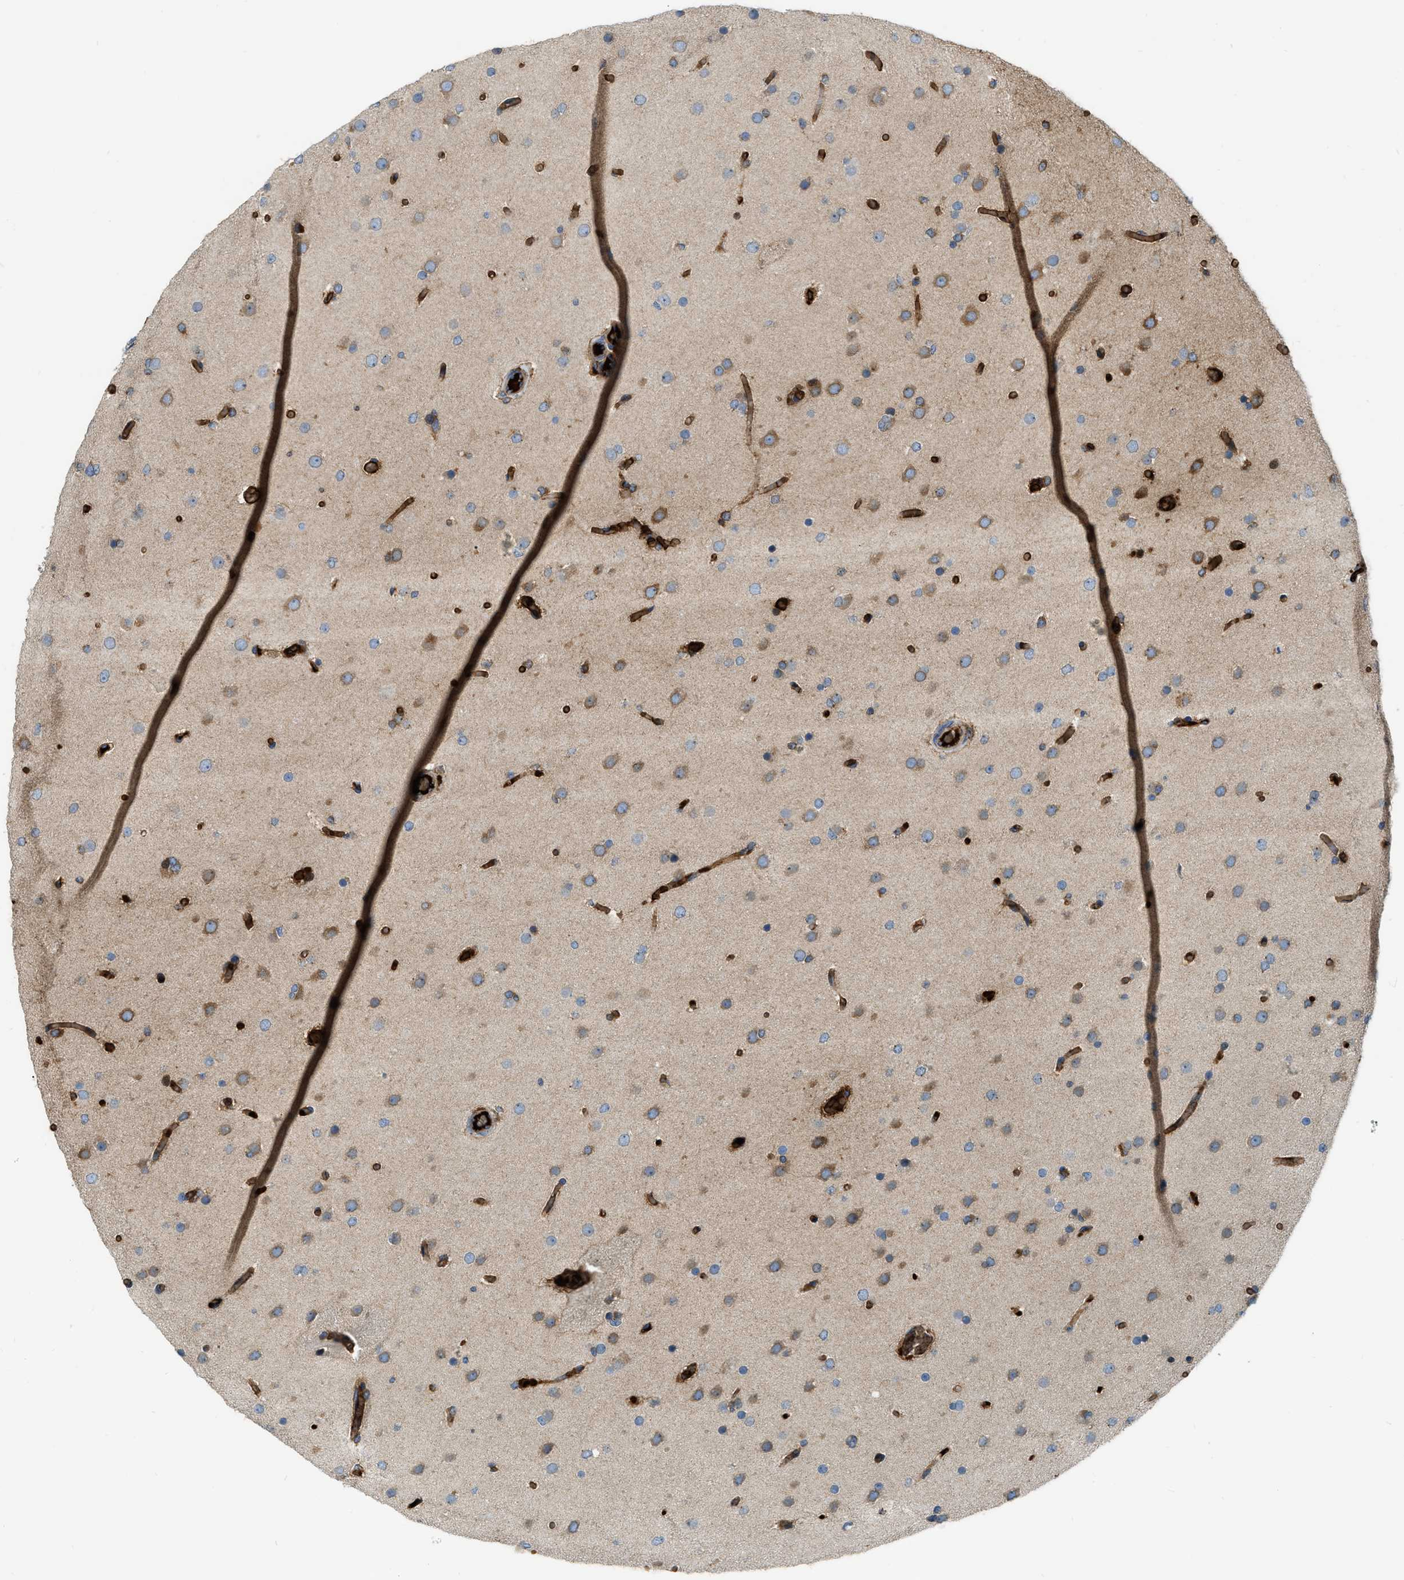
{"staining": {"intensity": "negative", "quantity": "none", "location": "none"}, "tissue": "glioma", "cell_type": "Tumor cells", "image_type": "cancer", "snomed": [{"axis": "morphology", "description": "Glioma, malignant, High grade"}, {"axis": "topography", "description": "Cerebral cortex"}], "caption": "Micrograph shows no protein staining in tumor cells of malignant glioma (high-grade) tissue. (DAB (3,3'-diaminobenzidine) immunohistochemistry (IHC), high magnification).", "gene": "ERC1", "patient": {"sex": "female", "age": 36}}